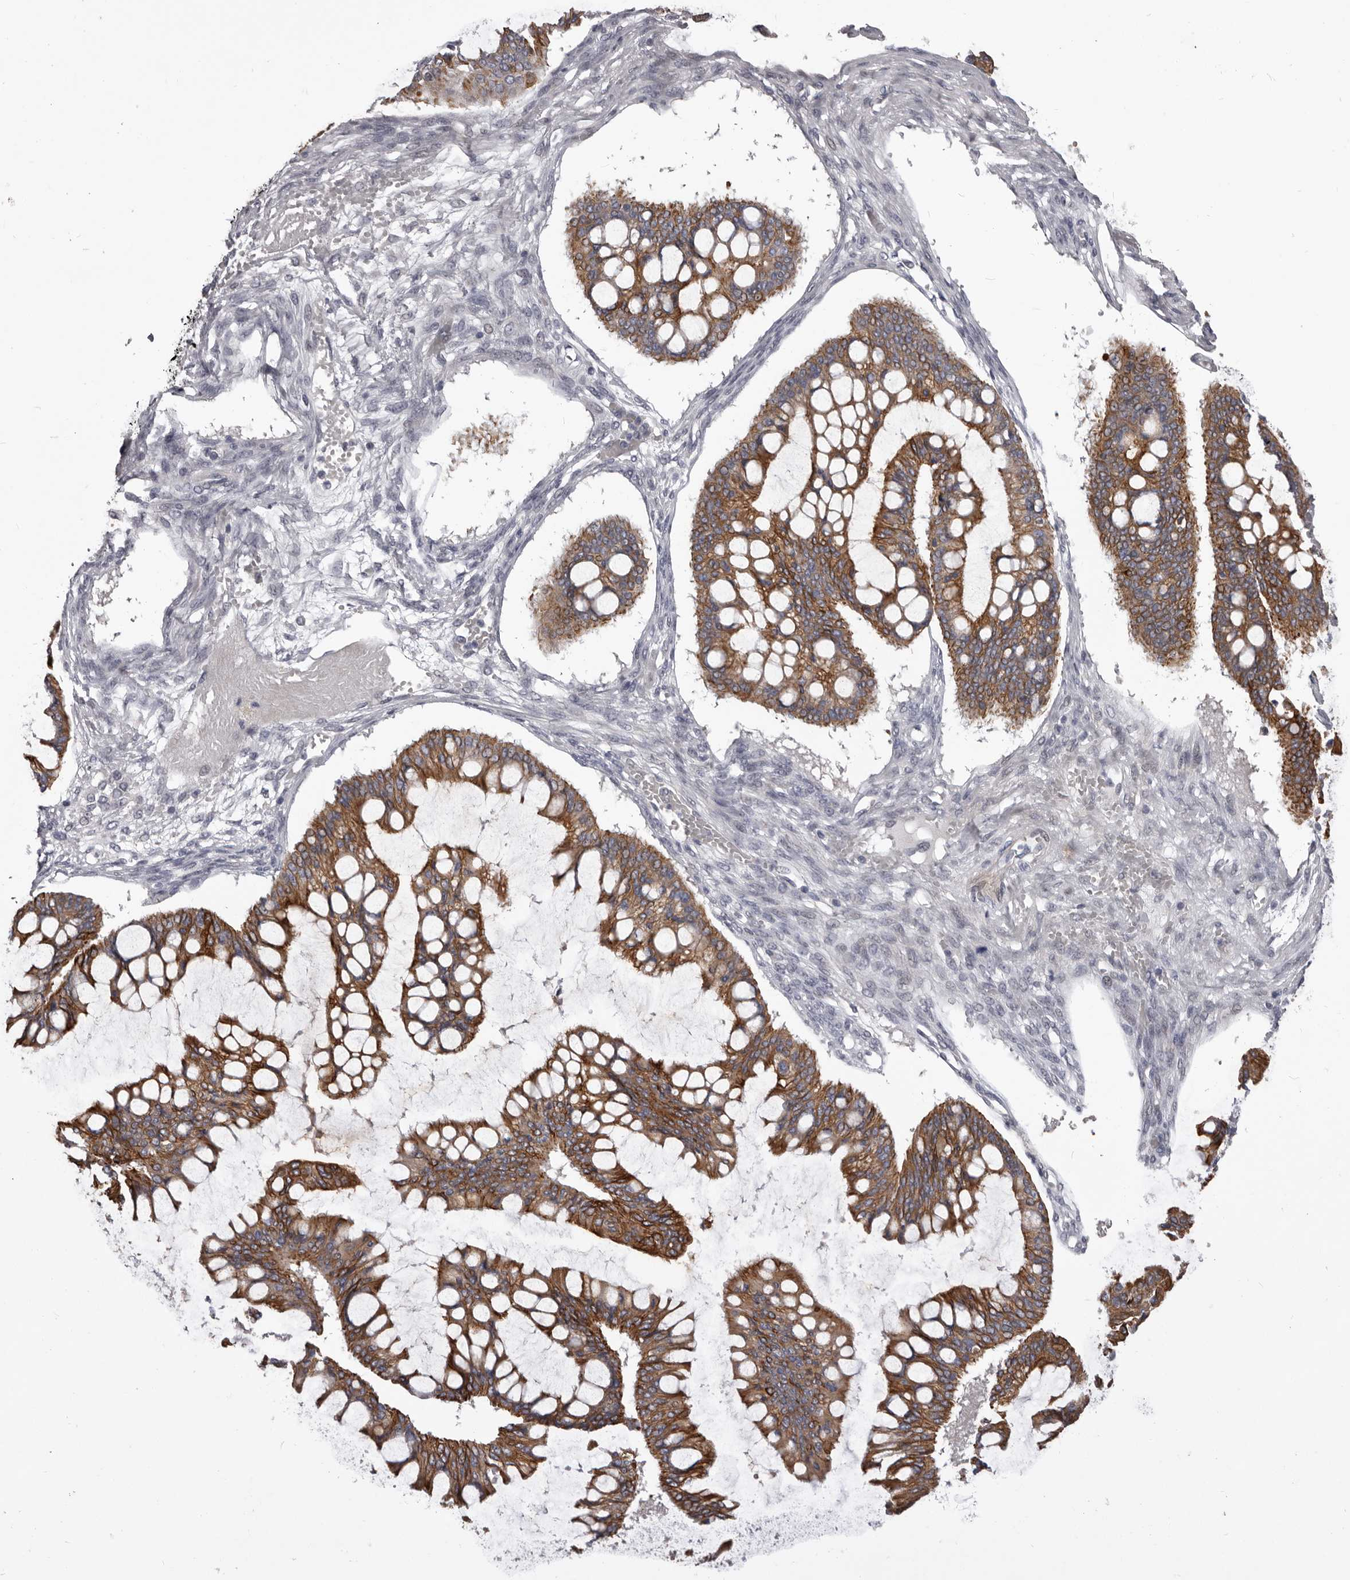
{"staining": {"intensity": "strong", "quantity": ">75%", "location": "cytoplasmic/membranous"}, "tissue": "ovarian cancer", "cell_type": "Tumor cells", "image_type": "cancer", "snomed": [{"axis": "morphology", "description": "Cystadenocarcinoma, mucinous, NOS"}, {"axis": "topography", "description": "Ovary"}], "caption": "Immunohistochemistry micrograph of human ovarian cancer stained for a protein (brown), which exhibits high levels of strong cytoplasmic/membranous positivity in about >75% of tumor cells.", "gene": "LPAR6", "patient": {"sex": "female", "age": 73}}